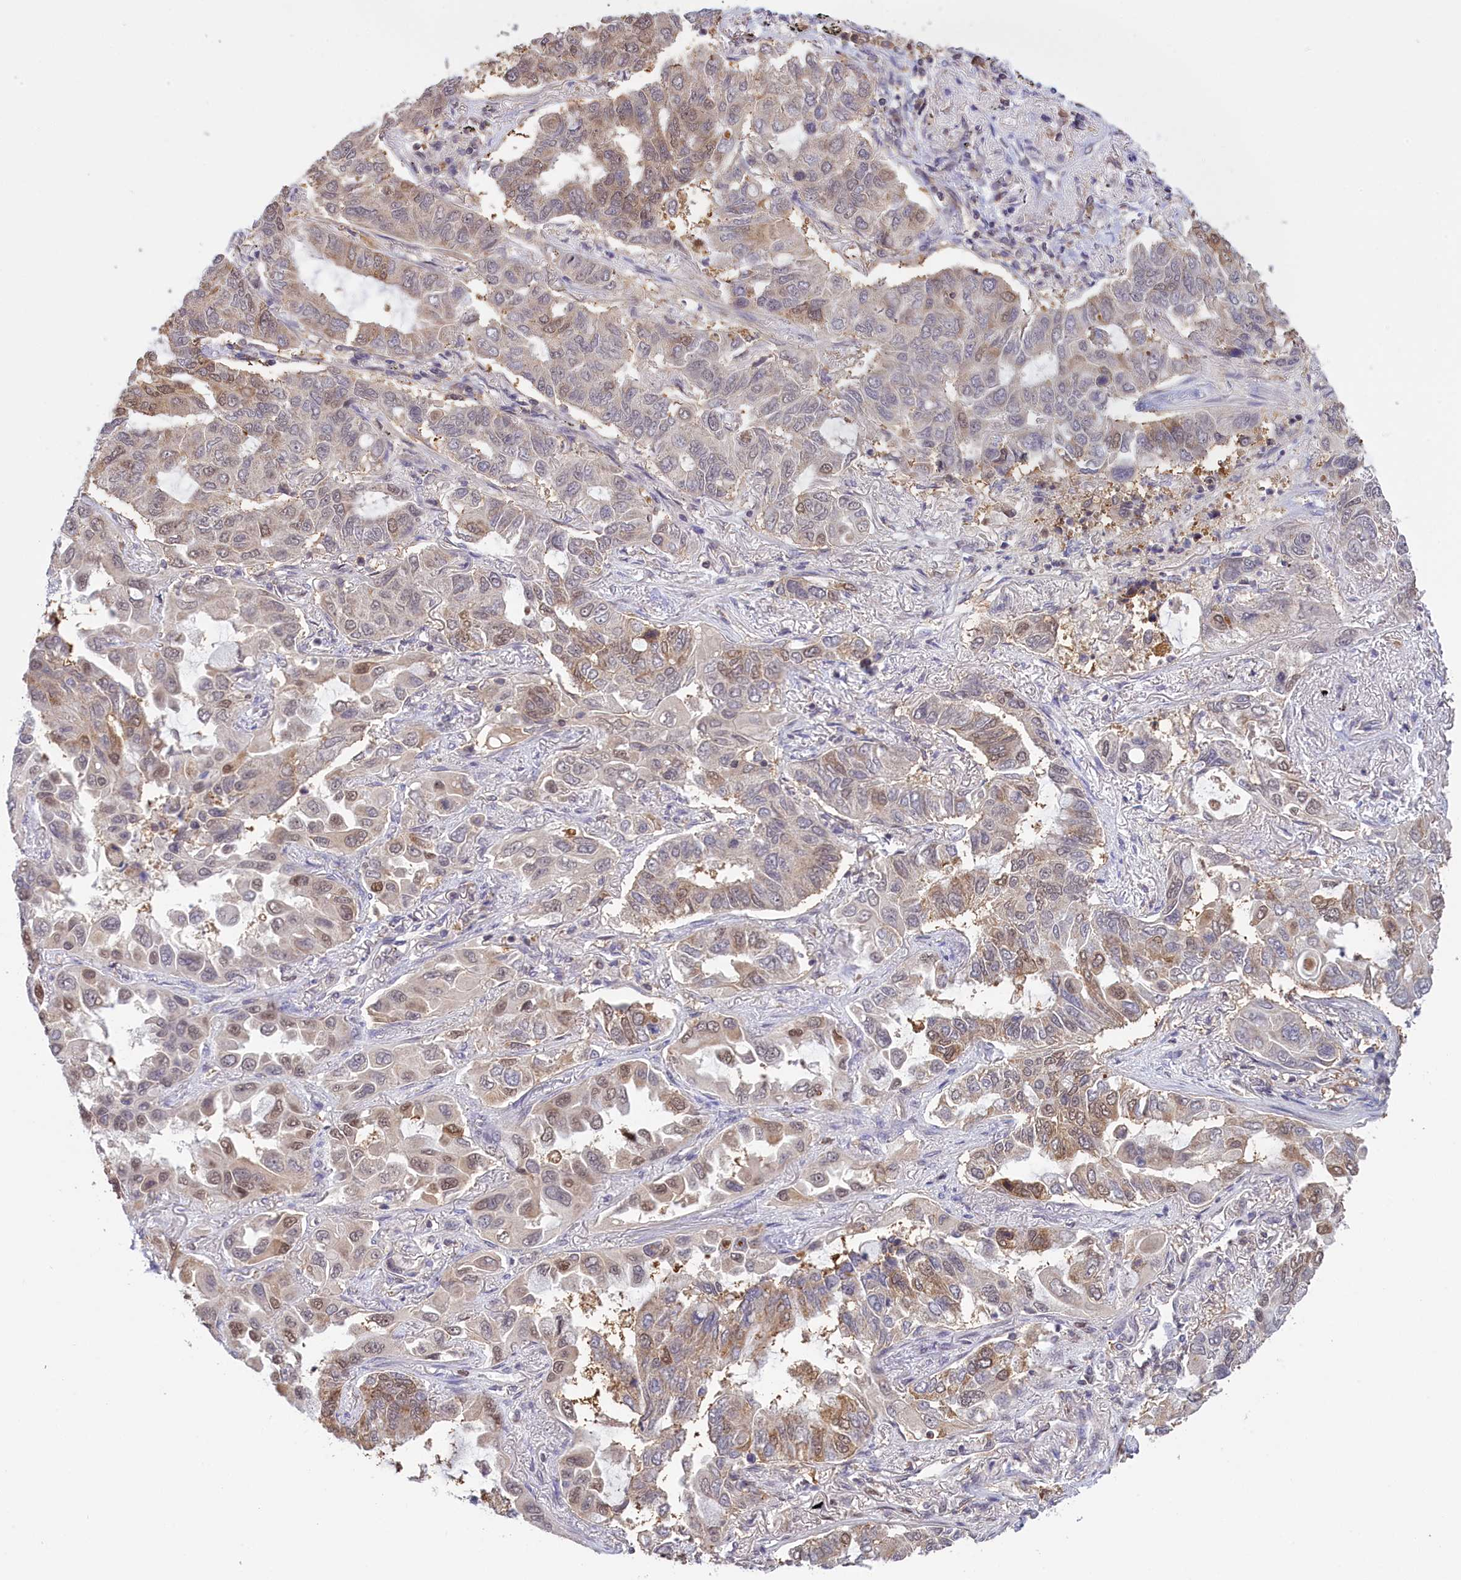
{"staining": {"intensity": "moderate", "quantity": "<25%", "location": "cytoplasmic/membranous,nuclear"}, "tissue": "lung cancer", "cell_type": "Tumor cells", "image_type": "cancer", "snomed": [{"axis": "morphology", "description": "Adenocarcinoma, NOS"}, {"axis": "topography", "description": "Lung"}], "caption": "Moderate cytoplasmic/membranous and nuclear protein positivity is identified in approximately <25% of tumor cells in adenocarcinoma (lung). The protein is stained brown, and the nuclei are stained in blue (DAB (3,3'-diaminobenzidine) IHC with brightfield microscopy, high magnification).", "gene": "IZUMO2", "patient": {"sex": "male", "age": 64}}